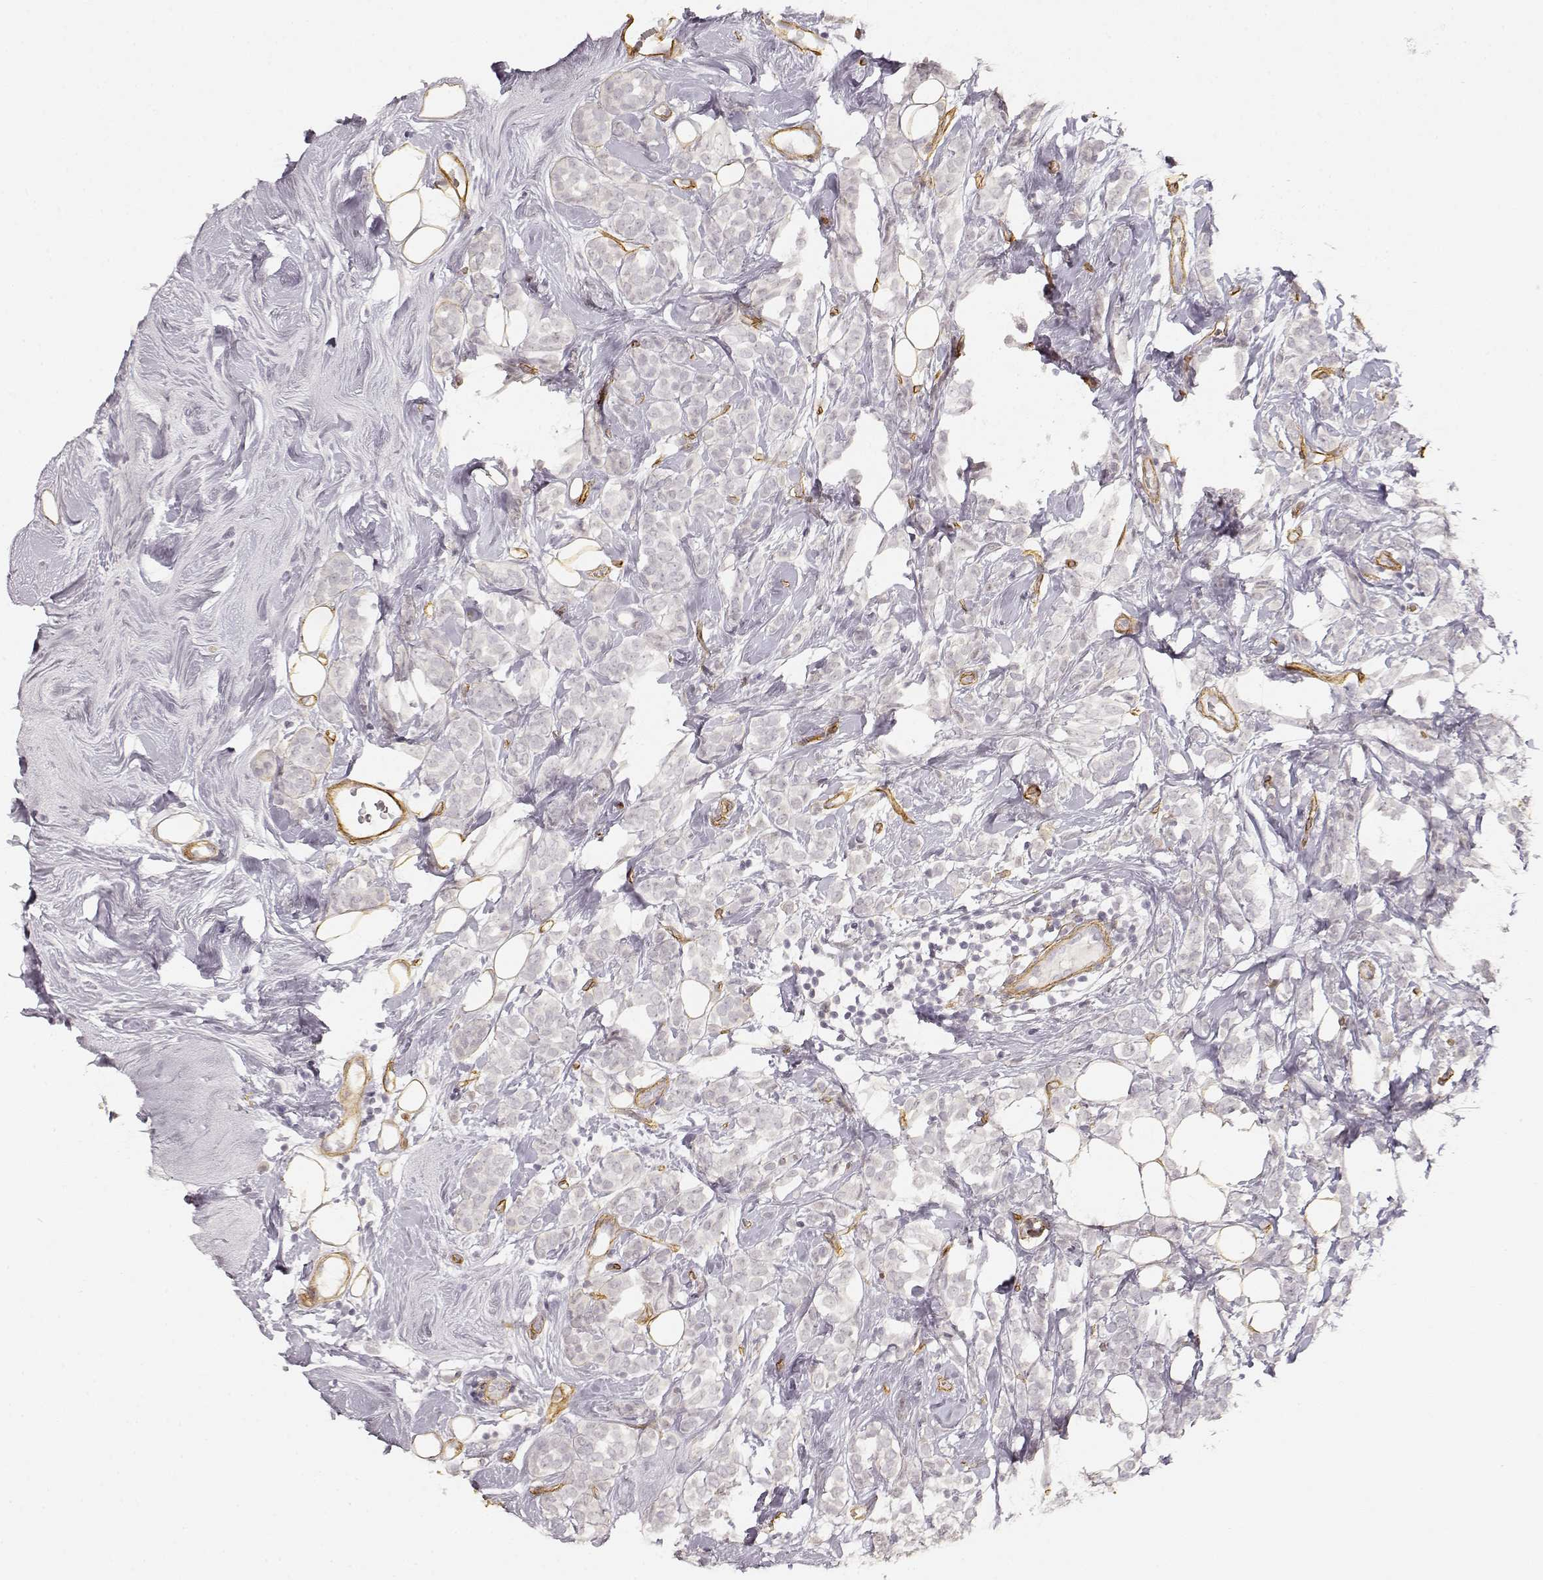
{"staining": {"intensity": "negative", "quantity": "none", "location": "none"}, "tissue": "breast cancer", "cell_type": "Tumor cells", "image_type": "cancer", "snomed": [{"axis": "morphology", "description": "Lobular carcinoma"}, {"axis": "topography", "description": "Breast"}], "caption": "The immunohistochemistry micrograph has no significant expression in tumor cells of breast cancer tissue. Brightfield microscopy of immunohistochemistry (IHC) stained with DAB (brown) and hematoxylin (blue), captured at high magnification.", "gene": "LAMA4", "patient": {"sex": "female", "age": 49}}